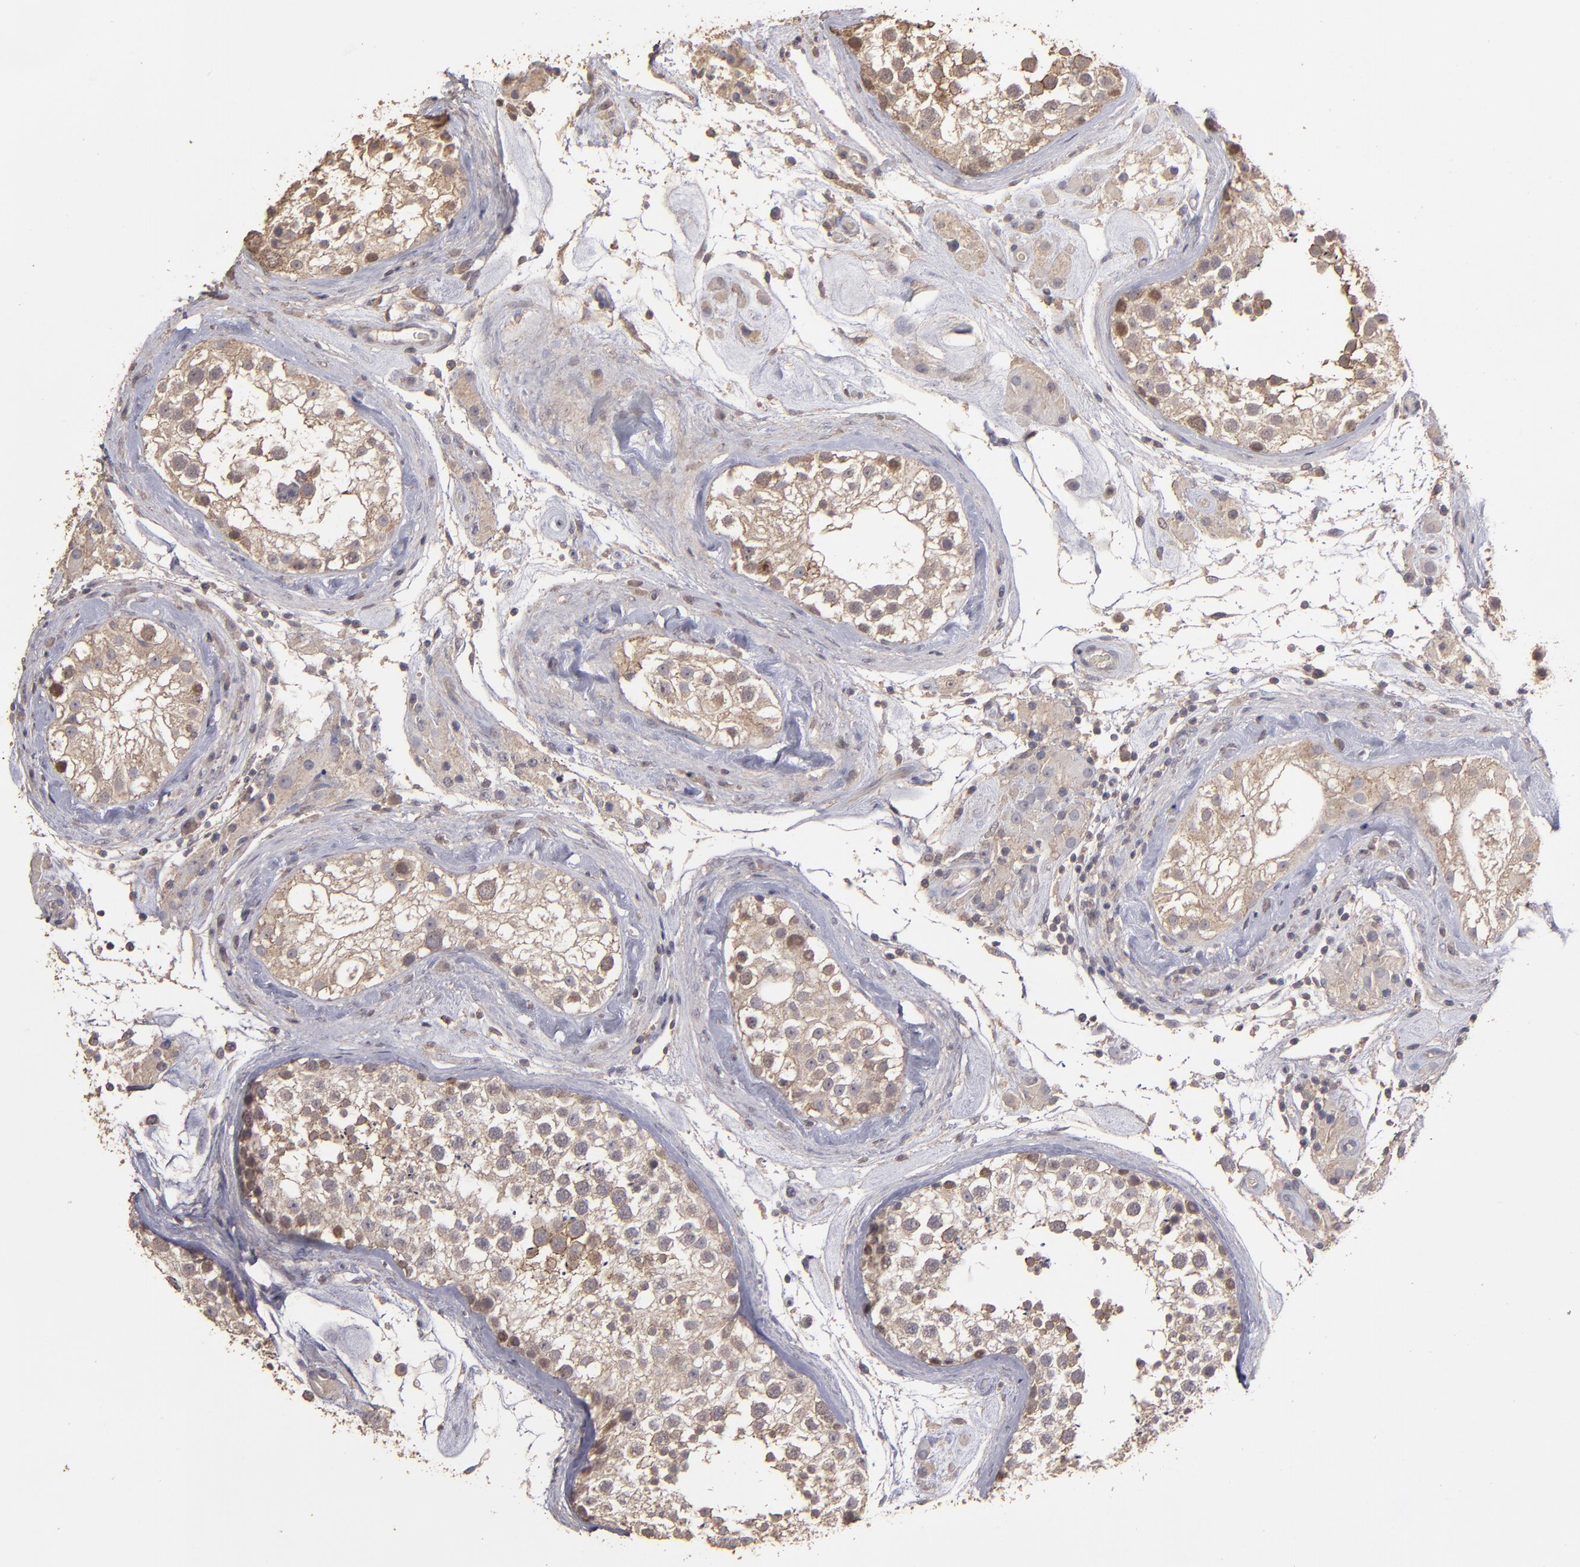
{"staining": {"intensity": "weak", "quantity": "25%-75%", "location": "cytoplasmic/membranous"}, "tissue": "testis", "cell_type": "Cells in seminiferous ducts", "image_type": "normal", "snomed": [{"axis": "morphology", "description": "Normal tissue, NOS"}, {"axis": "topography", "description": "Testis"}], "caption": "A brown stain highlights weak cytoplasmic/membranous staining of a protein in cells in seminiferous ducts of unremarkable human testis.", "gene": "FAT1", "patient": {"sex": "male", "age": 46}}